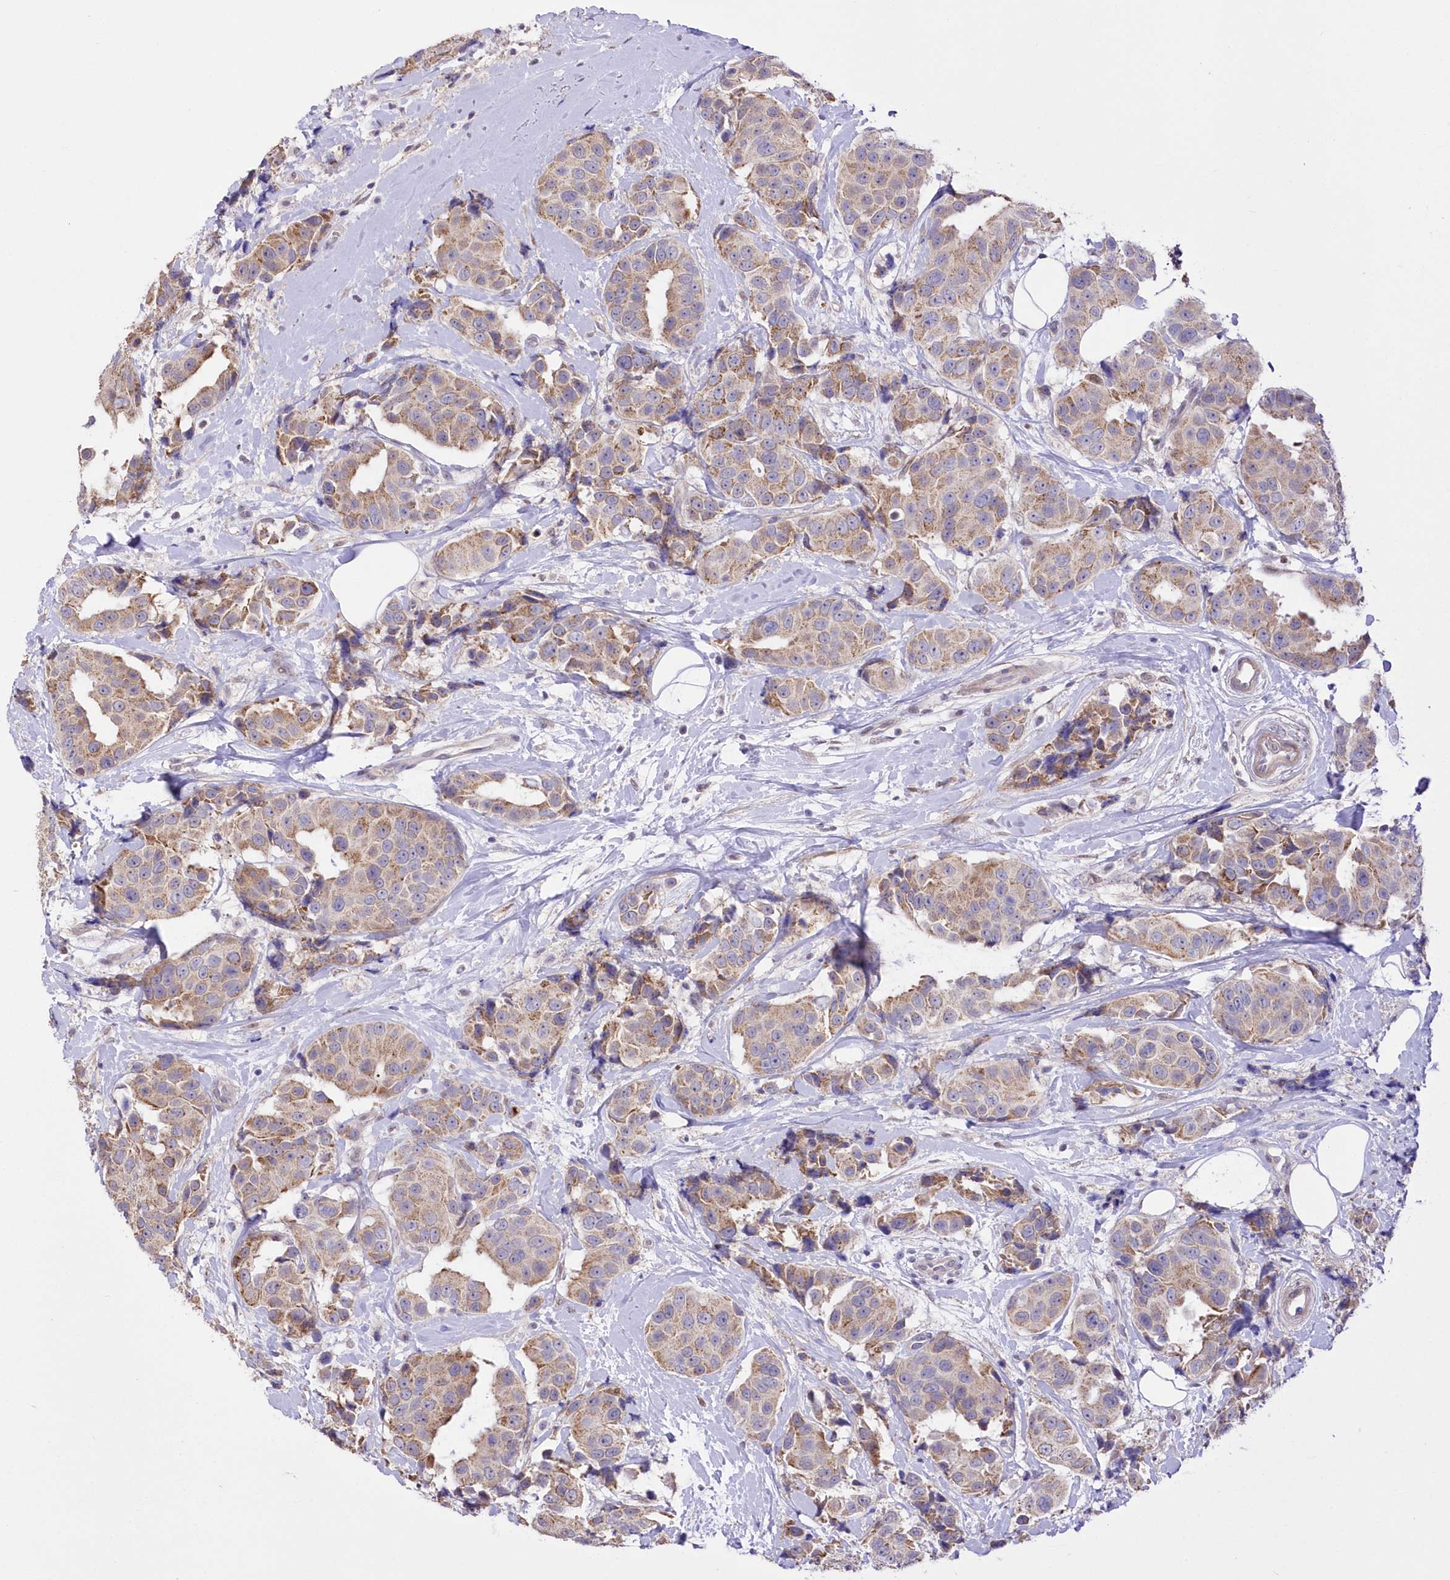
{"staining": {"intensity": "moderate", "quantity": ">75%", "location": "cytoplasmic/membranous"}, "tissue": "breast cancer", "cell_type": "Tumor cells", "image_type": "cancer", "snomed": [{"axis": "morphology", "description": "Normal tissue, NOS"}, {"axis": "morphology", "description": "Duct carcinoma"}, {"axis": "topography", "description": "Breast"}], "caption": "There is medium levels of moderate cytoplasmic/membranous staining in tumor cells of breast intraductal carcinoma, as demonstrated by immunohistochemical staining (brown color).", "gene": "FAM241B", "patient": {"sex": "female", "age": 39}}